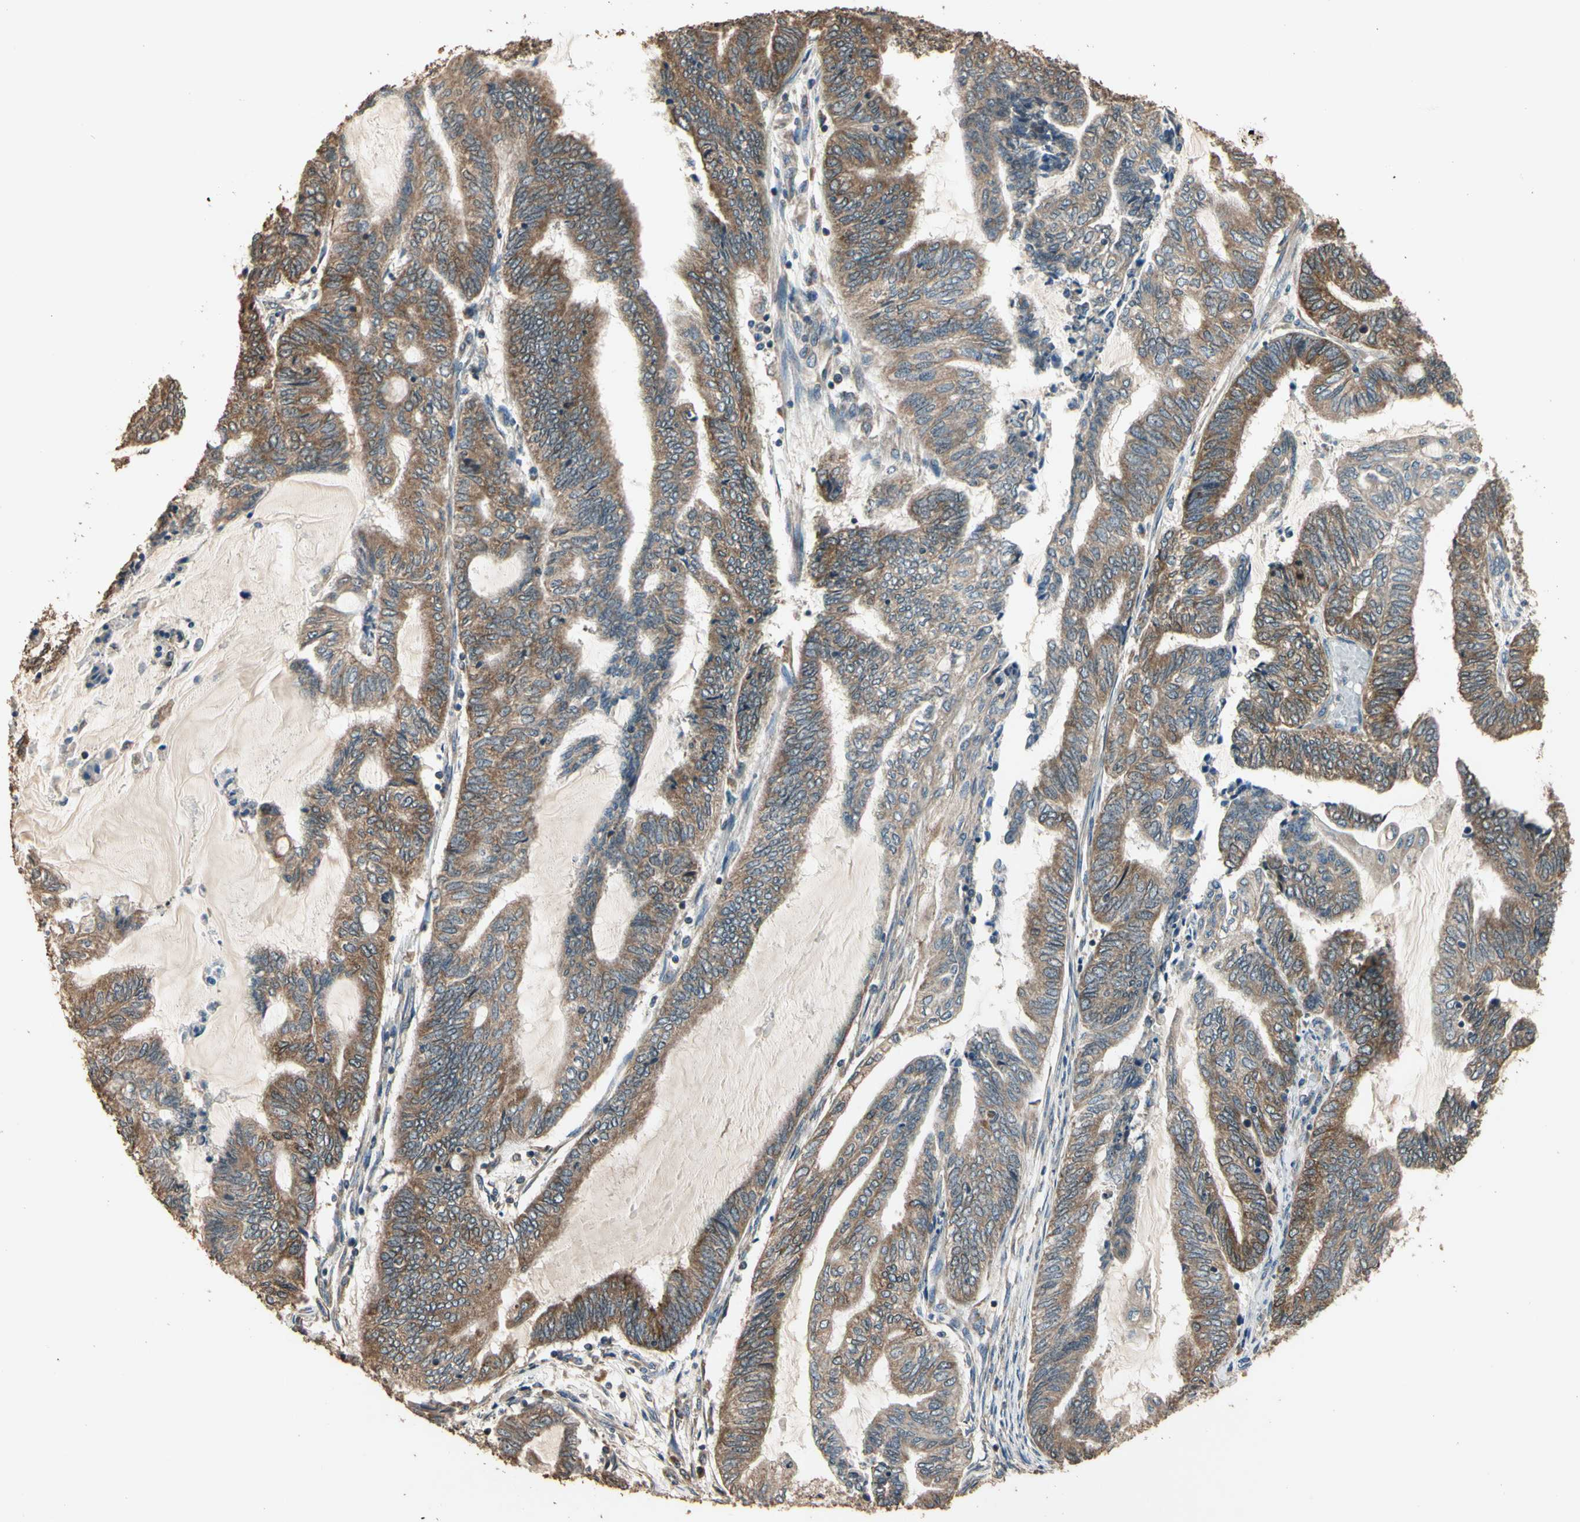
{"staining": {"intensity": "moderate", "quantity": ">75%", "location": "cytoplasmic/membranous"}, "tissue": "endometrial cancer", "cell_type": "Tumor cells", "image_type": "cancer", "snomed": [{"axis": "morphology", "description": "Adenocarcinoma, NOS"}, {"axis": "topography", "description": "Uterus"}, {"axis": "topography", "description": "Endometrium"}], "caption": "A high-resolution histopathology image shows IHC staining of adenocarcinoma (endometrial), which displays moderate cytoplasmic/membranous staining in about >75% of tumor cells. The staining was performed using DAB (3,3'-diaminobenzidine), with brown indicating positive protein expression. Nuclei are stained blue with hematoxylin.", "gene": "STX18", "patient": {"sex": "female", "age": 70}}